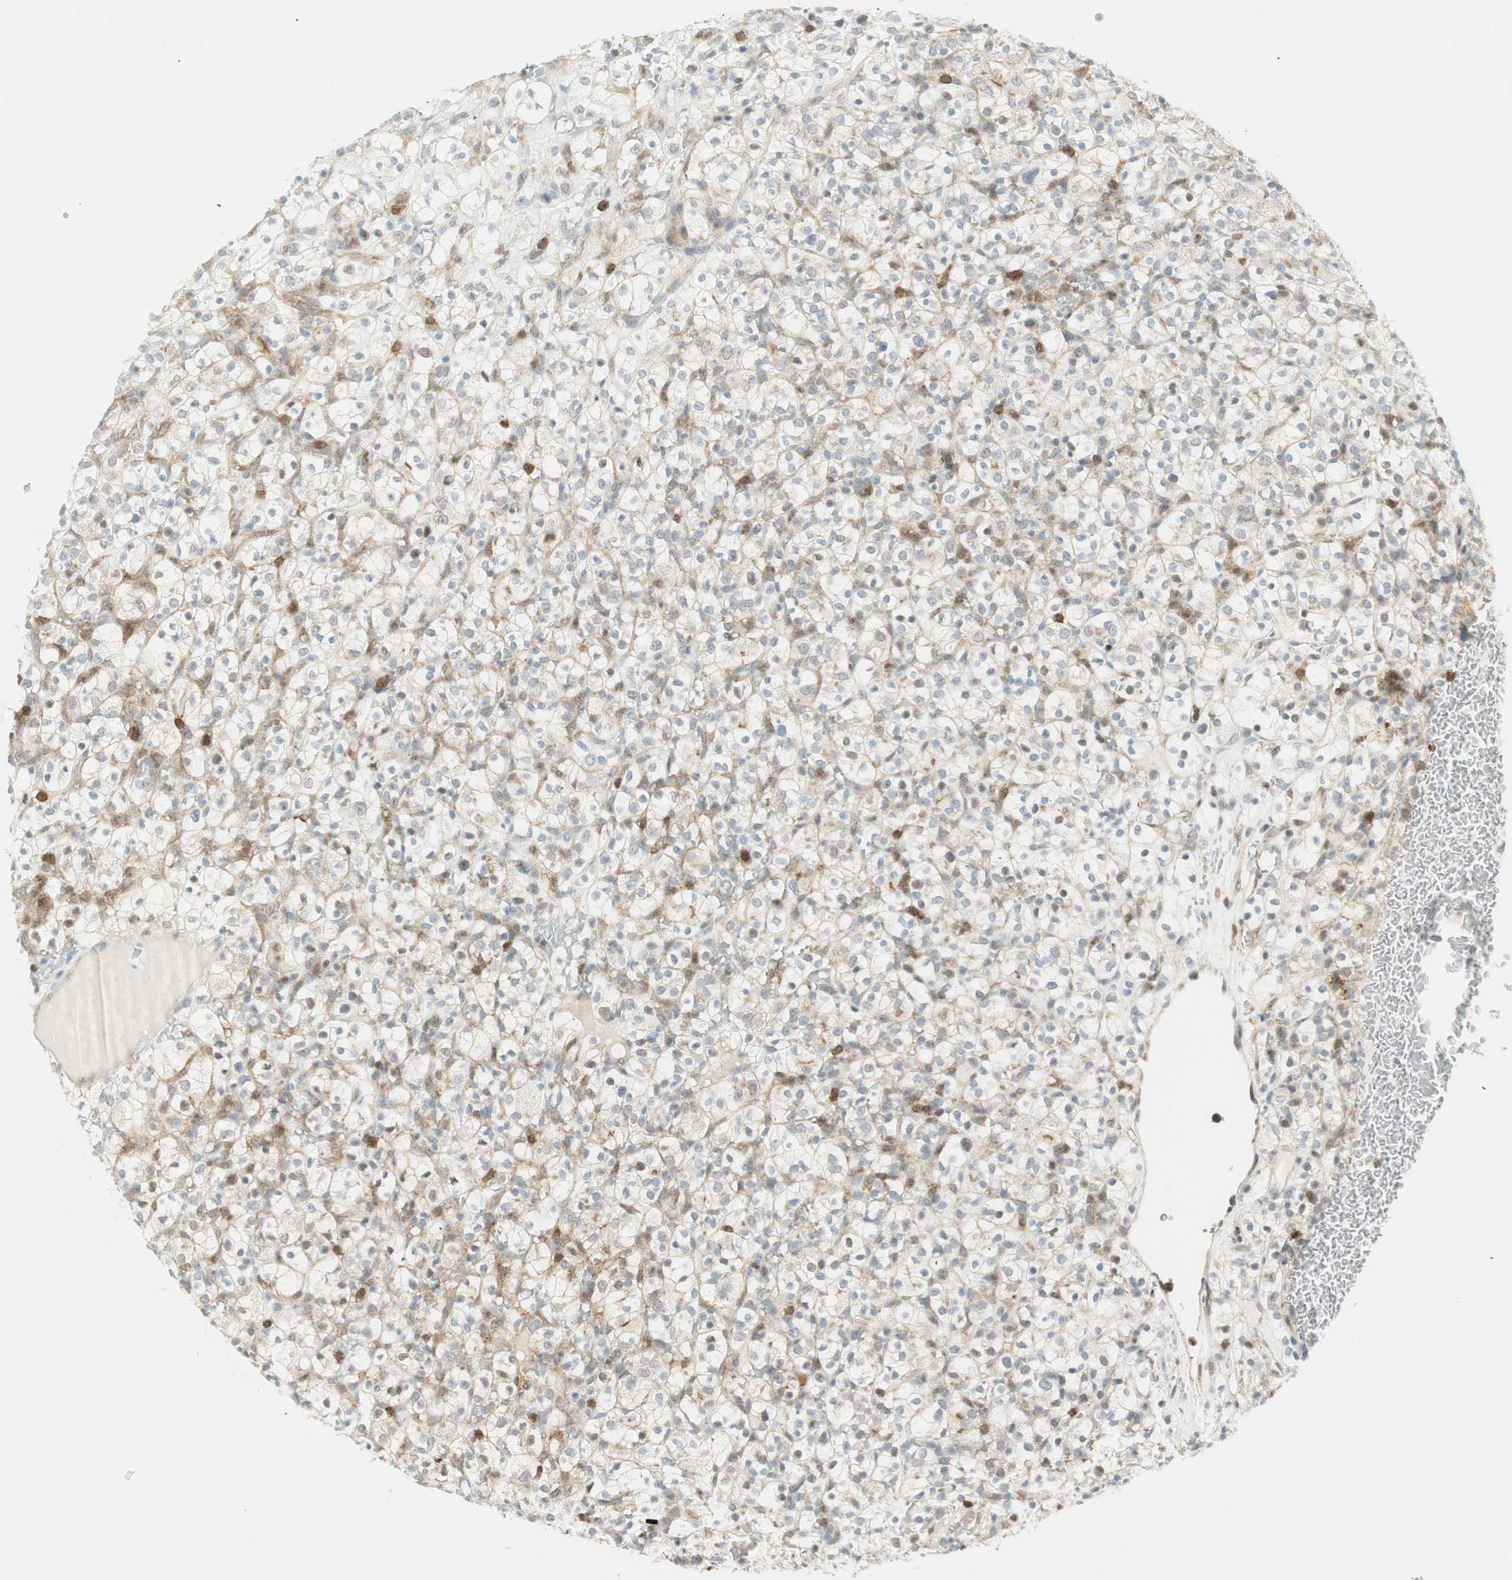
{"staining": {"intensity": "negative", "quantity": "none", "location": "none"}, "tissue": "renal cancer", "cell_type": "Tumor cells", "image_type": "cancer", "snomed": [{"axis": "morphology", "description": "Normal tissue, NOS"}, {"axis": "morphology", "description": "Adenocarcinoma, NOS"}, {"axis": "topography", "description": "Kidney"}], "caption": "Immunohistochemistry image of neoplastic tissue: renal adenocarcinoma stained with DAB (3,3'-diaminobenzidine) exhibits no significant protein positivity in tumor cells.", "gene": "PPP1CA", "patient": {"sex": "female", "age": 72}}